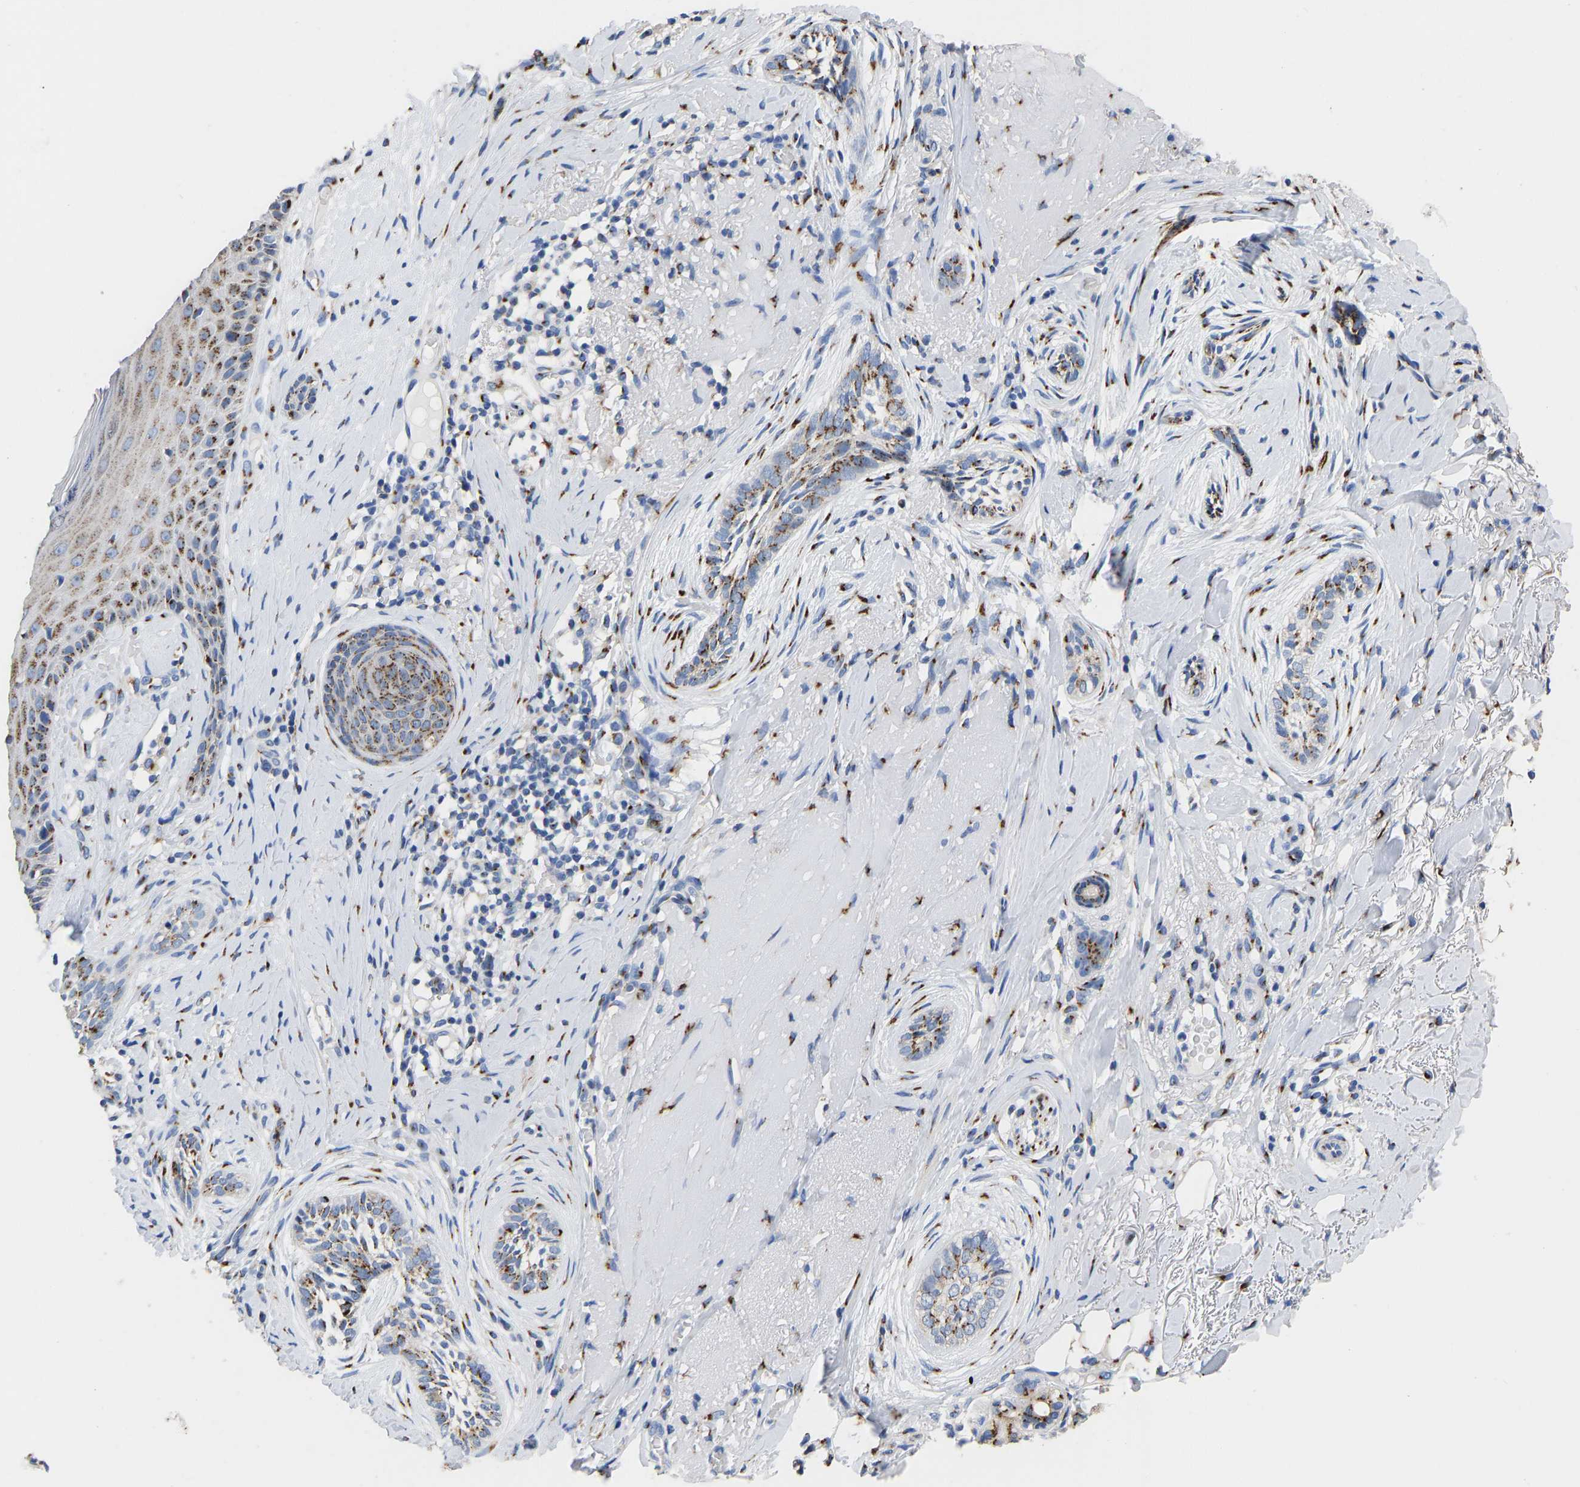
{"staining": {"intensity": "moderate", "quantity": ">75%", "location": "cytoplasmic/membranous"}, "tissue": "skin cancer", "cell_type": "Tumor cells", "image_type": "cancer", "snomed": [{"axis": "morphology", "description": "Basal cell carcinoma"}, {"axis": "topography", "description": "Skin"}], "caption": "This photomicrograph exhibits IHC staining of human skin cancer, with medium moderate cytoplasmic/membranous staining in approximately >75% of tumor cells.", "gene": "TMEM87A", "patient": {"sex": "female", "age": 88}}